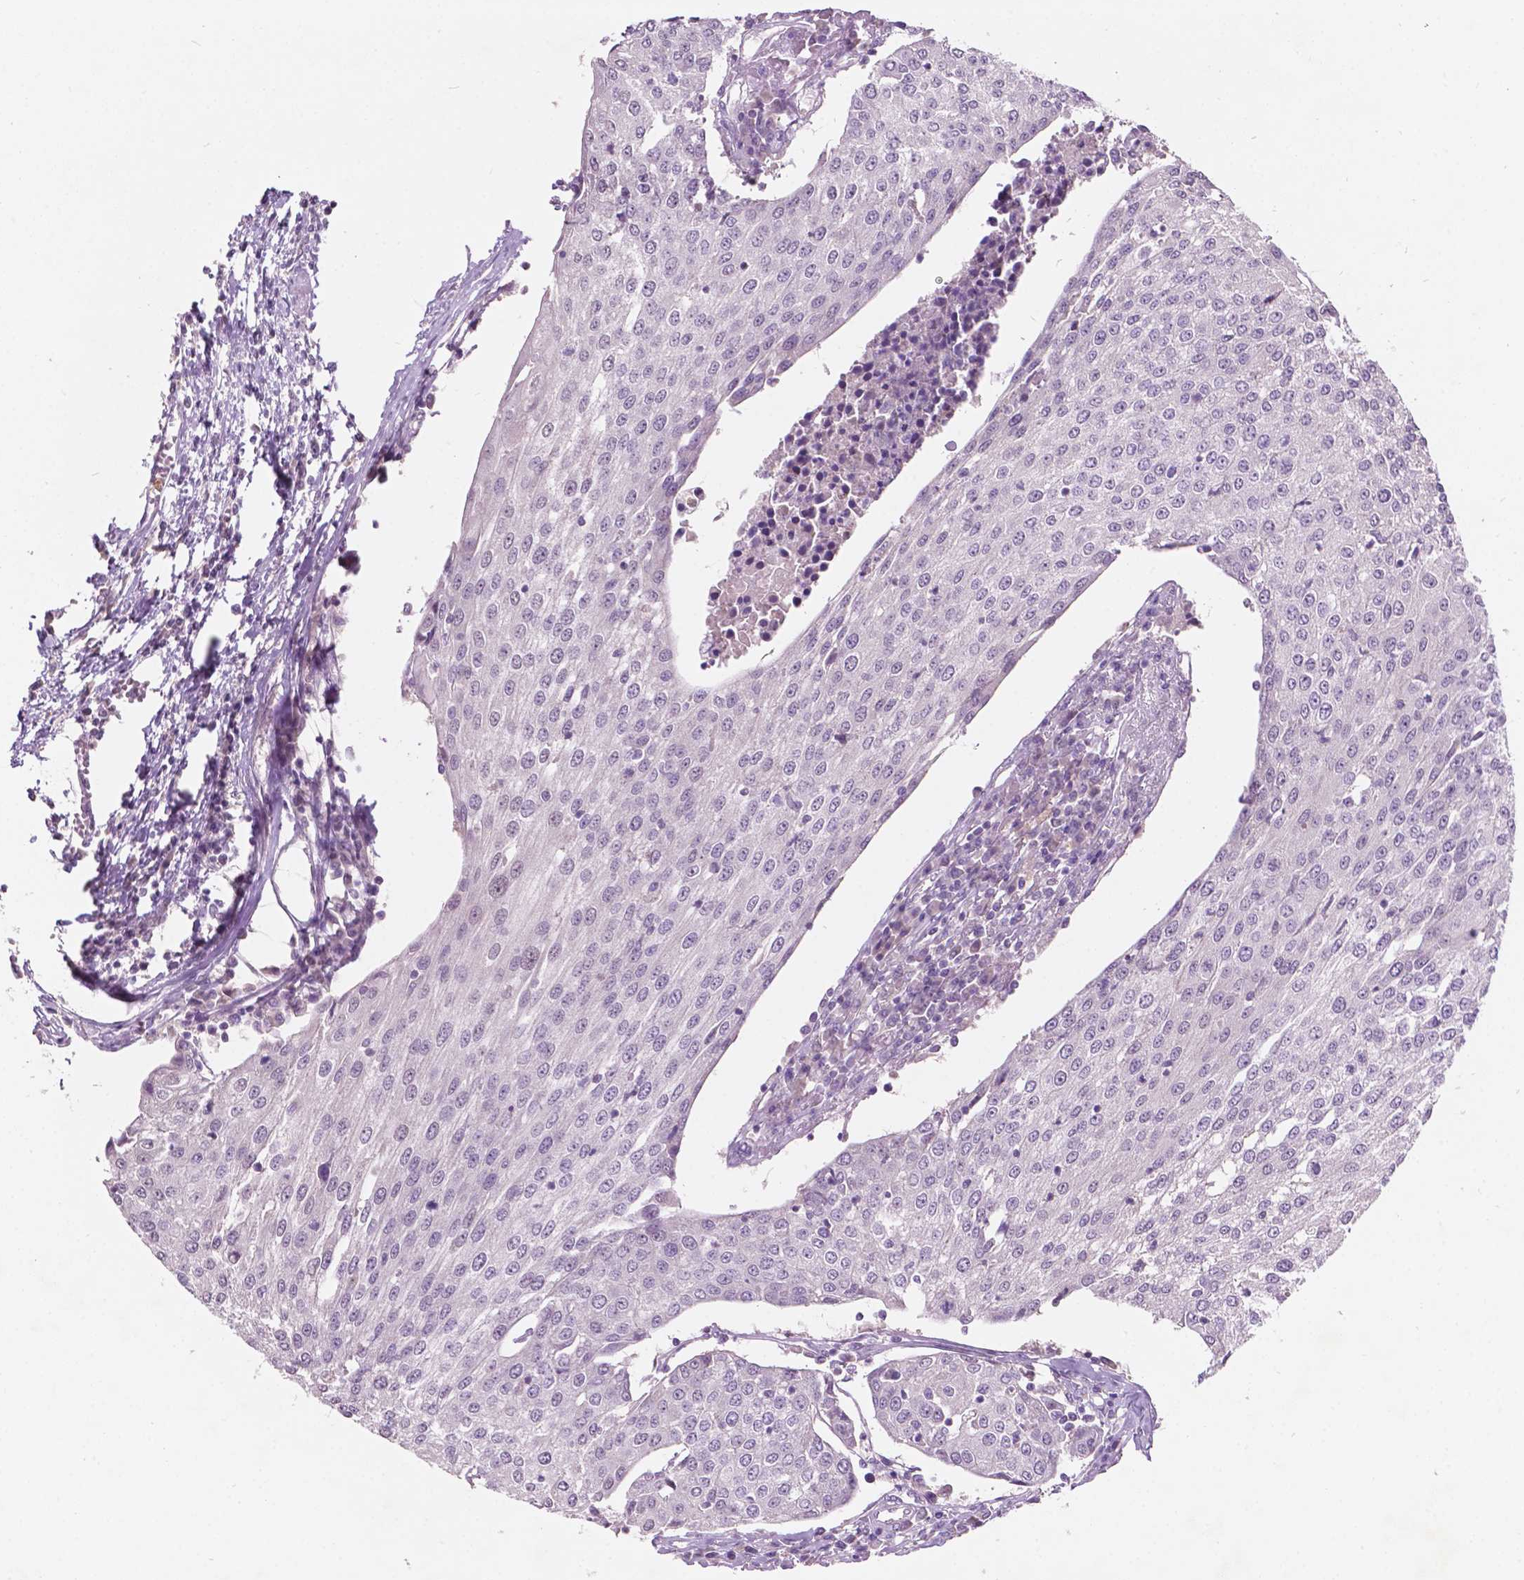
{"staining": {"intensity": "negative", "quantity": "none", "location": "none"}, "tissue": "urothelial cancer", "cell_type": "Tumor cells", "image_type": "cancer", "snomed": [{"axis": "morphology", "description": "Urothelial carcinoma, High grade"}, {"axis": "topography", "description": "Urinary bladder"}], "caption": "Immunohistochemistry (IHC) image of urothelial cancer stained for a protein (brown), which displays no staining in tumor cells. Nuclei are stained in blue.", "gene": "TM6SF2", "patient": {"sex": "female", "age": 85}}